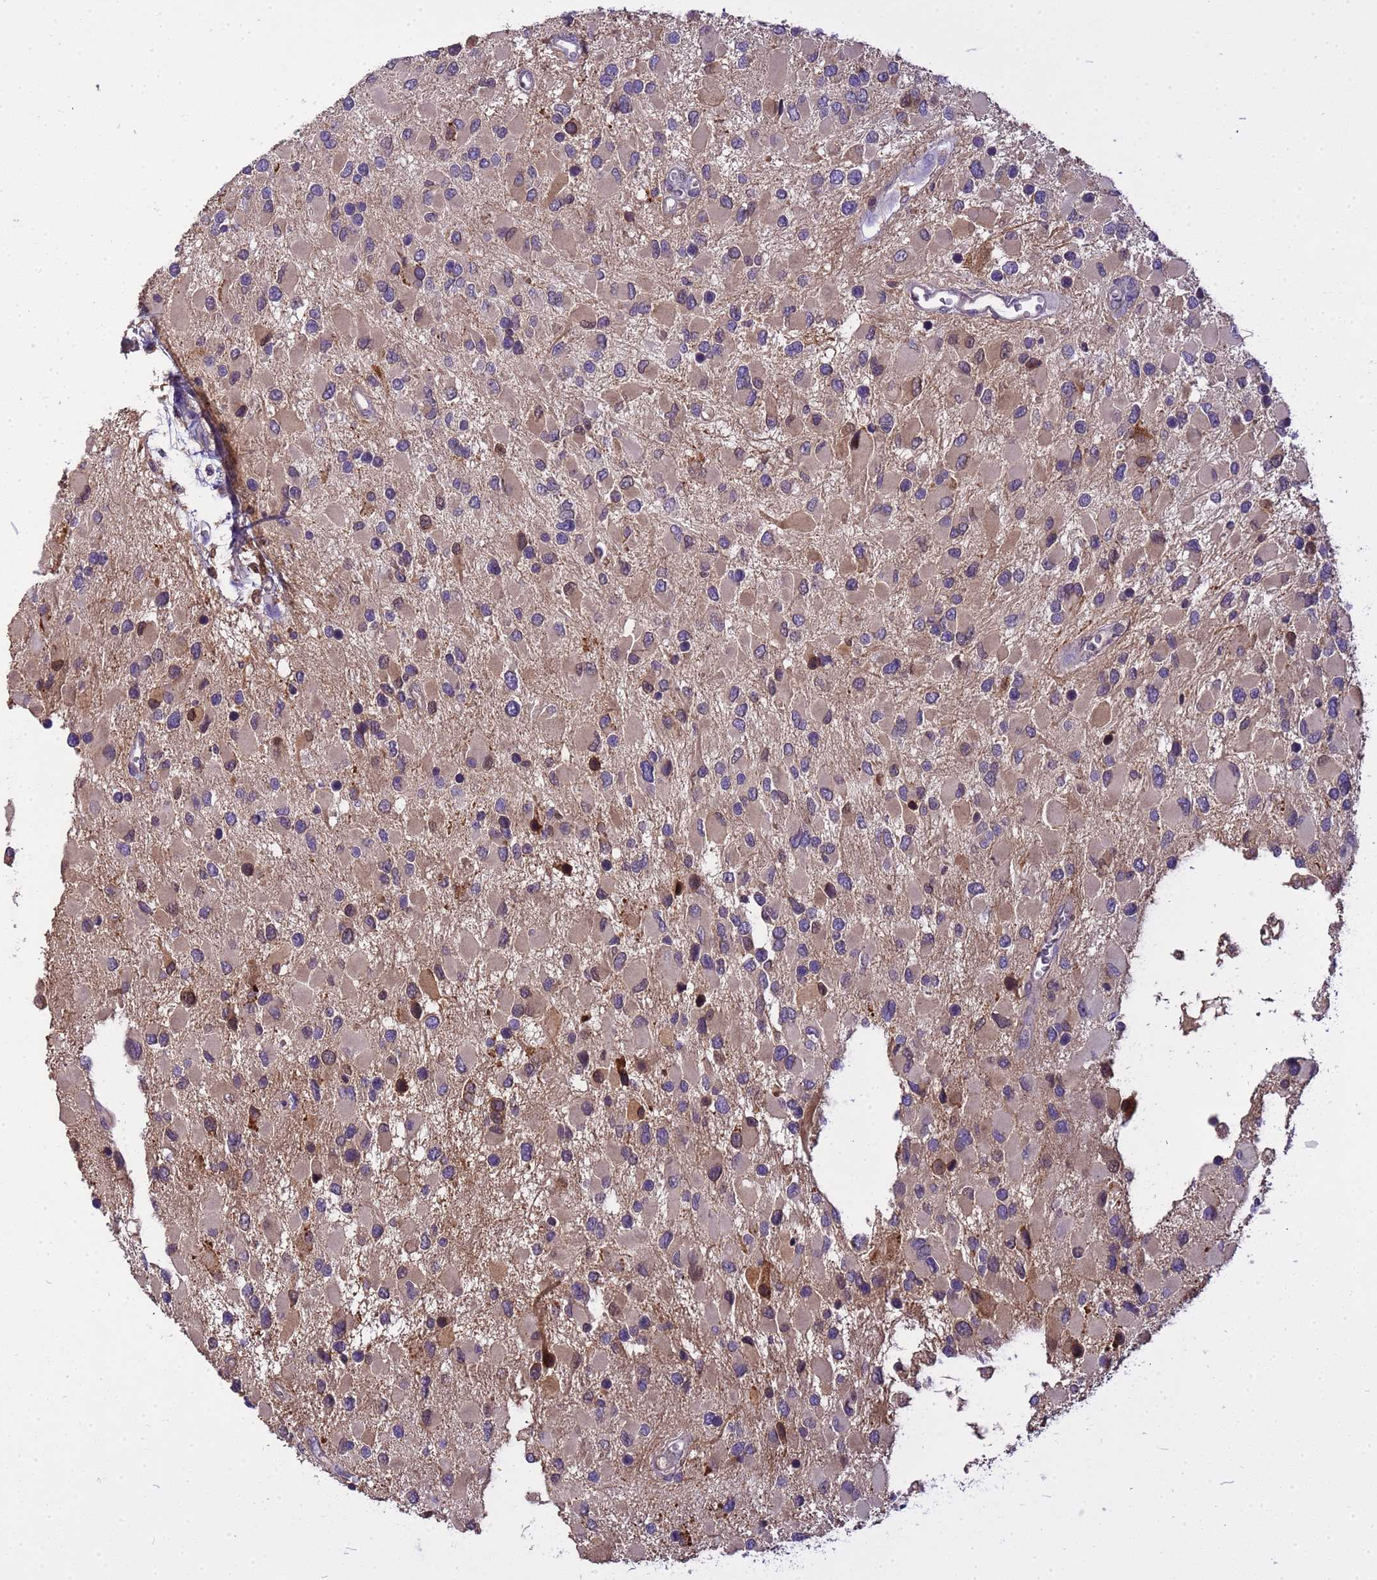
{"staining": {"intensity": "moderate", "quantity": "<25%", "location": "cytoplasmic/membranous,nuclear"}, "tissue": "glioma", "cell_type": "Tumor cells", "image_type": "cancer", "snomed": [{"axis": "morphology", "description": "Glioma, malignant, High grade"}, {"axis": "topography", "description": "Brain"}], "caption": "An image showing moderate cytoplasmic/membranous and nuclear staining in approximately <25% of tumor cells in malignant glioma (high-grade), as visualized by brown immunohistochemical staining.", "gene": "PLCXD3", "patient": {"sex": "male", "age": 53}}